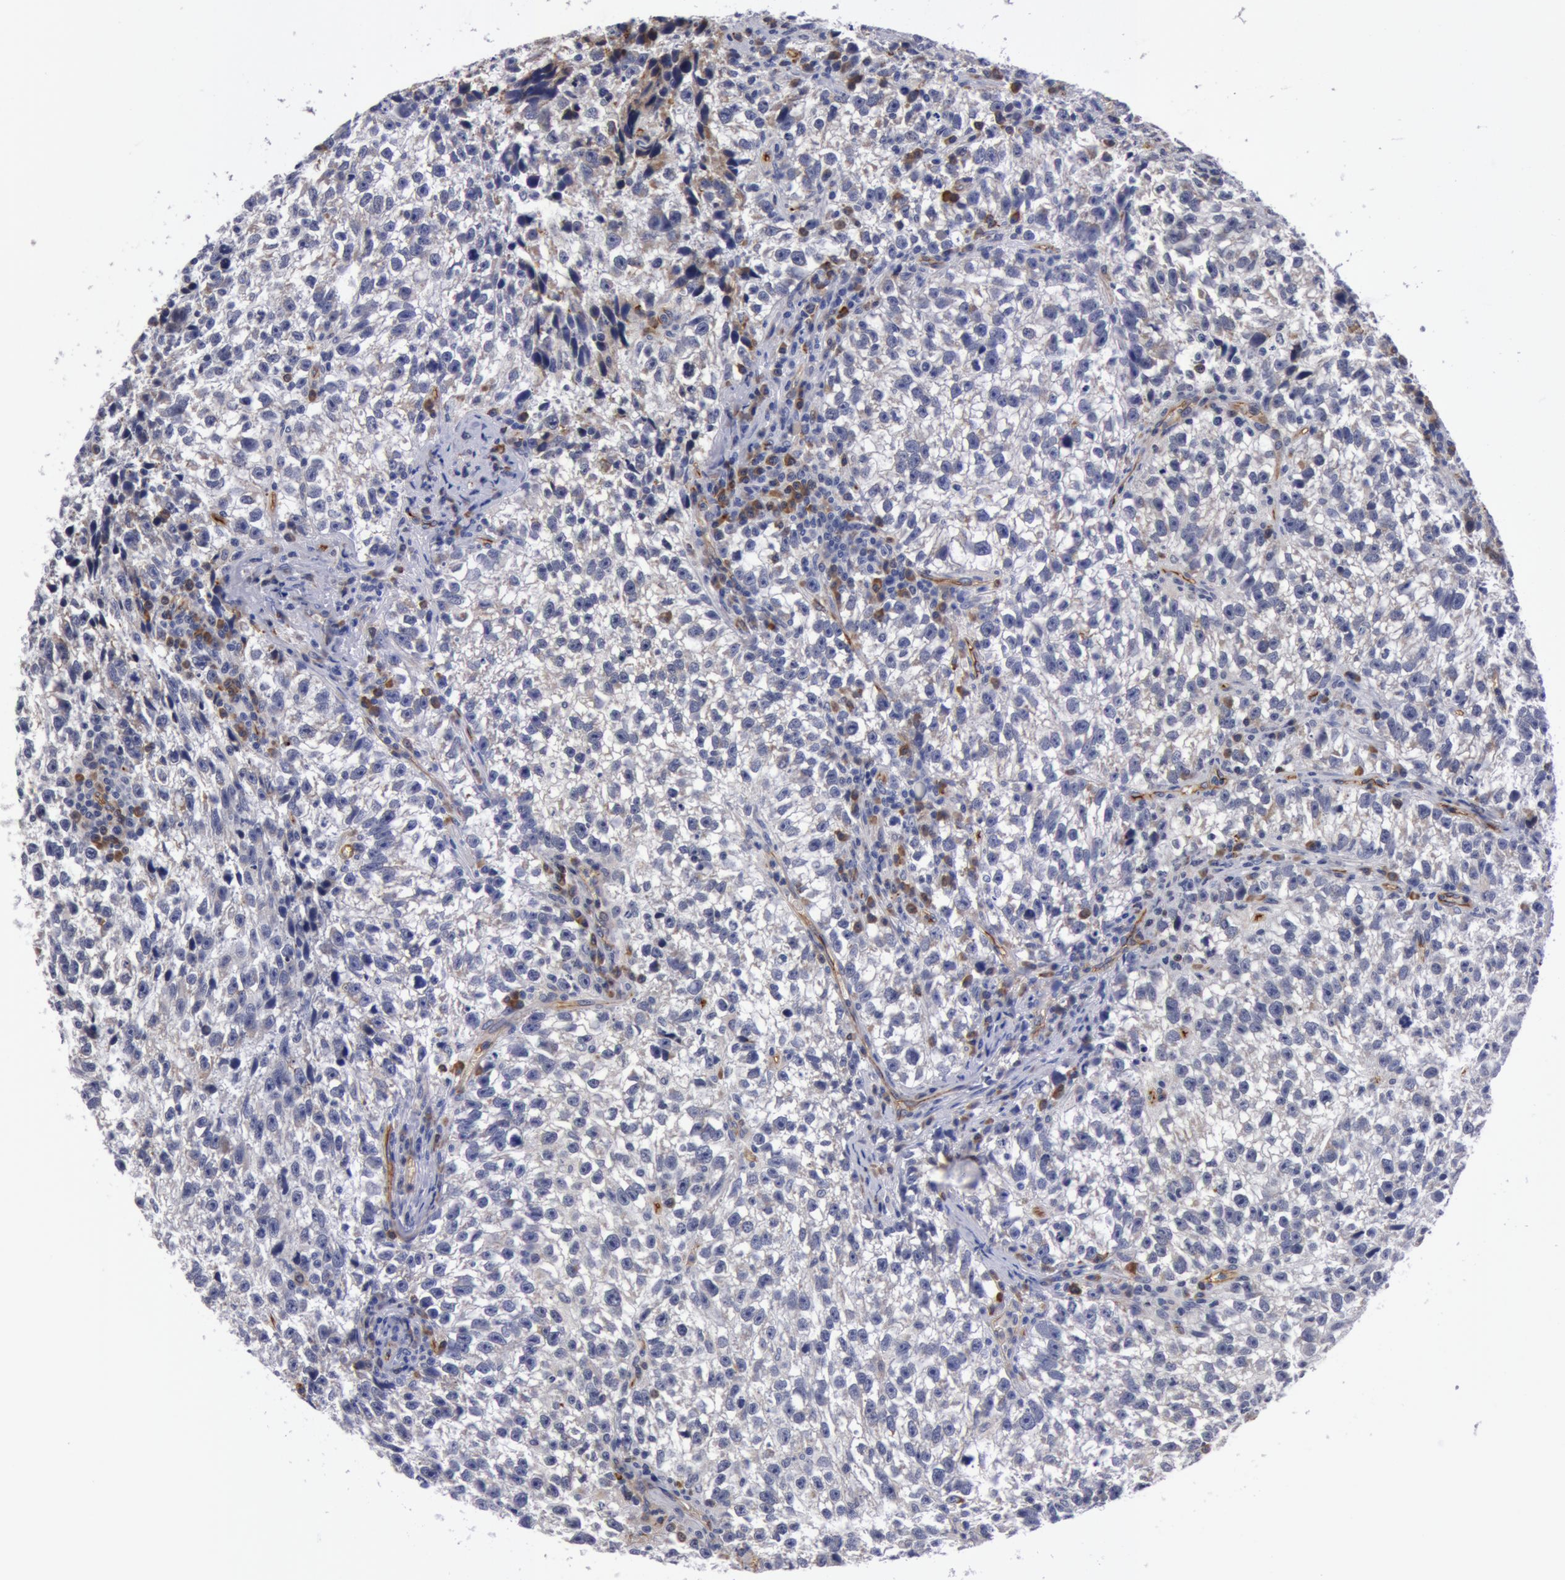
{"staining": {"intensity": "negative", "quantity": "none", "location": "none"}, "tissue": "testis cancer", "cell_type": "Tumor cells", "image_type": "cancer", "snomed": [{"axis": "morphology", "description": "Seminoma, NOS"}, {"axis": "topography", "description": "Testis"}], "caption": "High power microscopy photomicrograph of an immunohistochemistry histopathology image of testis cancer, revealing no significant positivity in tumor cells.", "gene": "IL23A", "patient": {"sex": "male", "age": 38}}